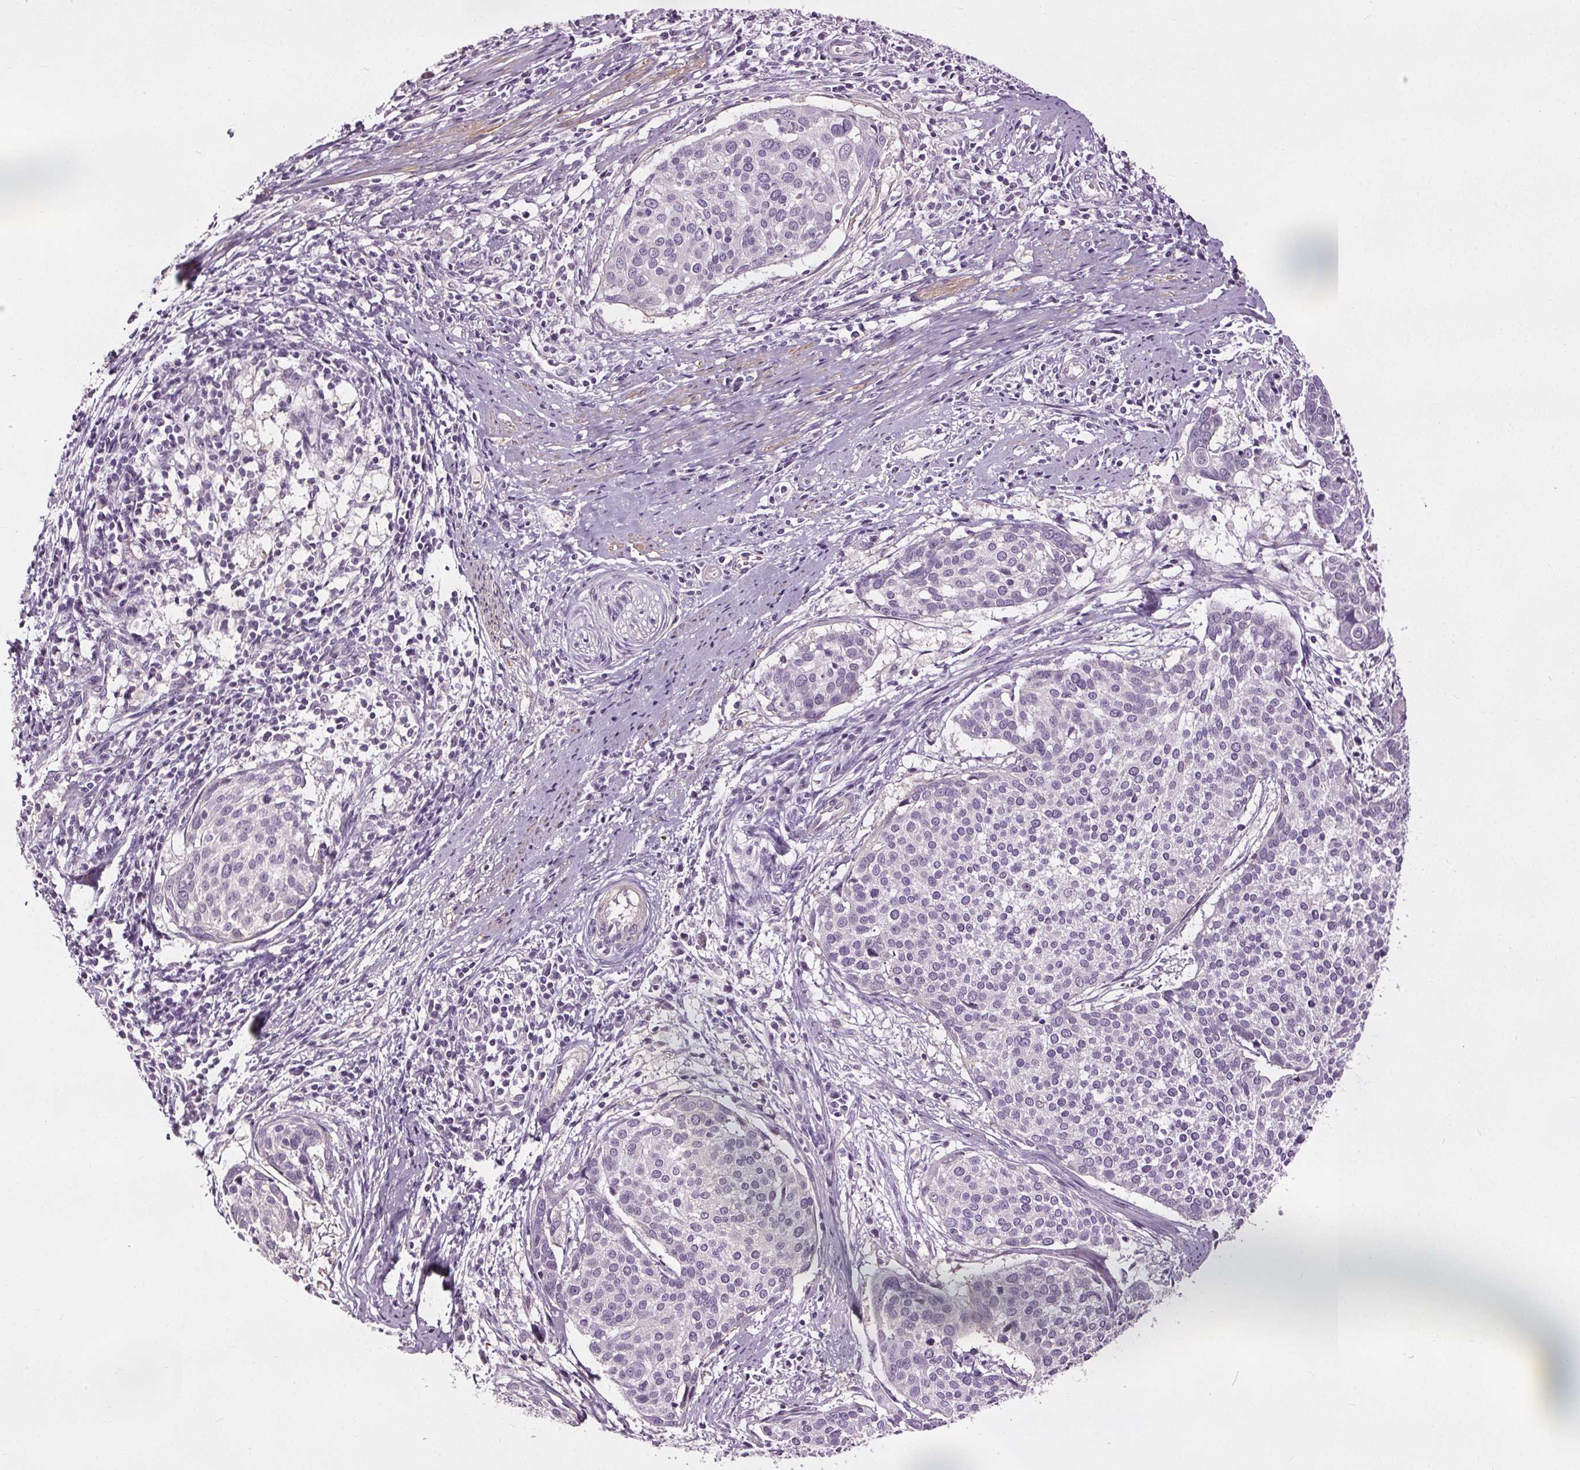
{"staining": {"intensity": "negative", "quantity": "none", "location": "none"}, "tissue": "cervical cancer", "cell_type": "Tumor cells", "image_type": "cancer", "snomed": [{"axis": "morphology", "description": "Squamous cell carcinoma, NOS"}, {"axis": "topography", "description": "Cervix"}], "caption": "The image exhibits no significant positivity in tumor cells of cervical cancer.", "gene": "RASA1", "patient": {"sex": "female", "age": 39}}